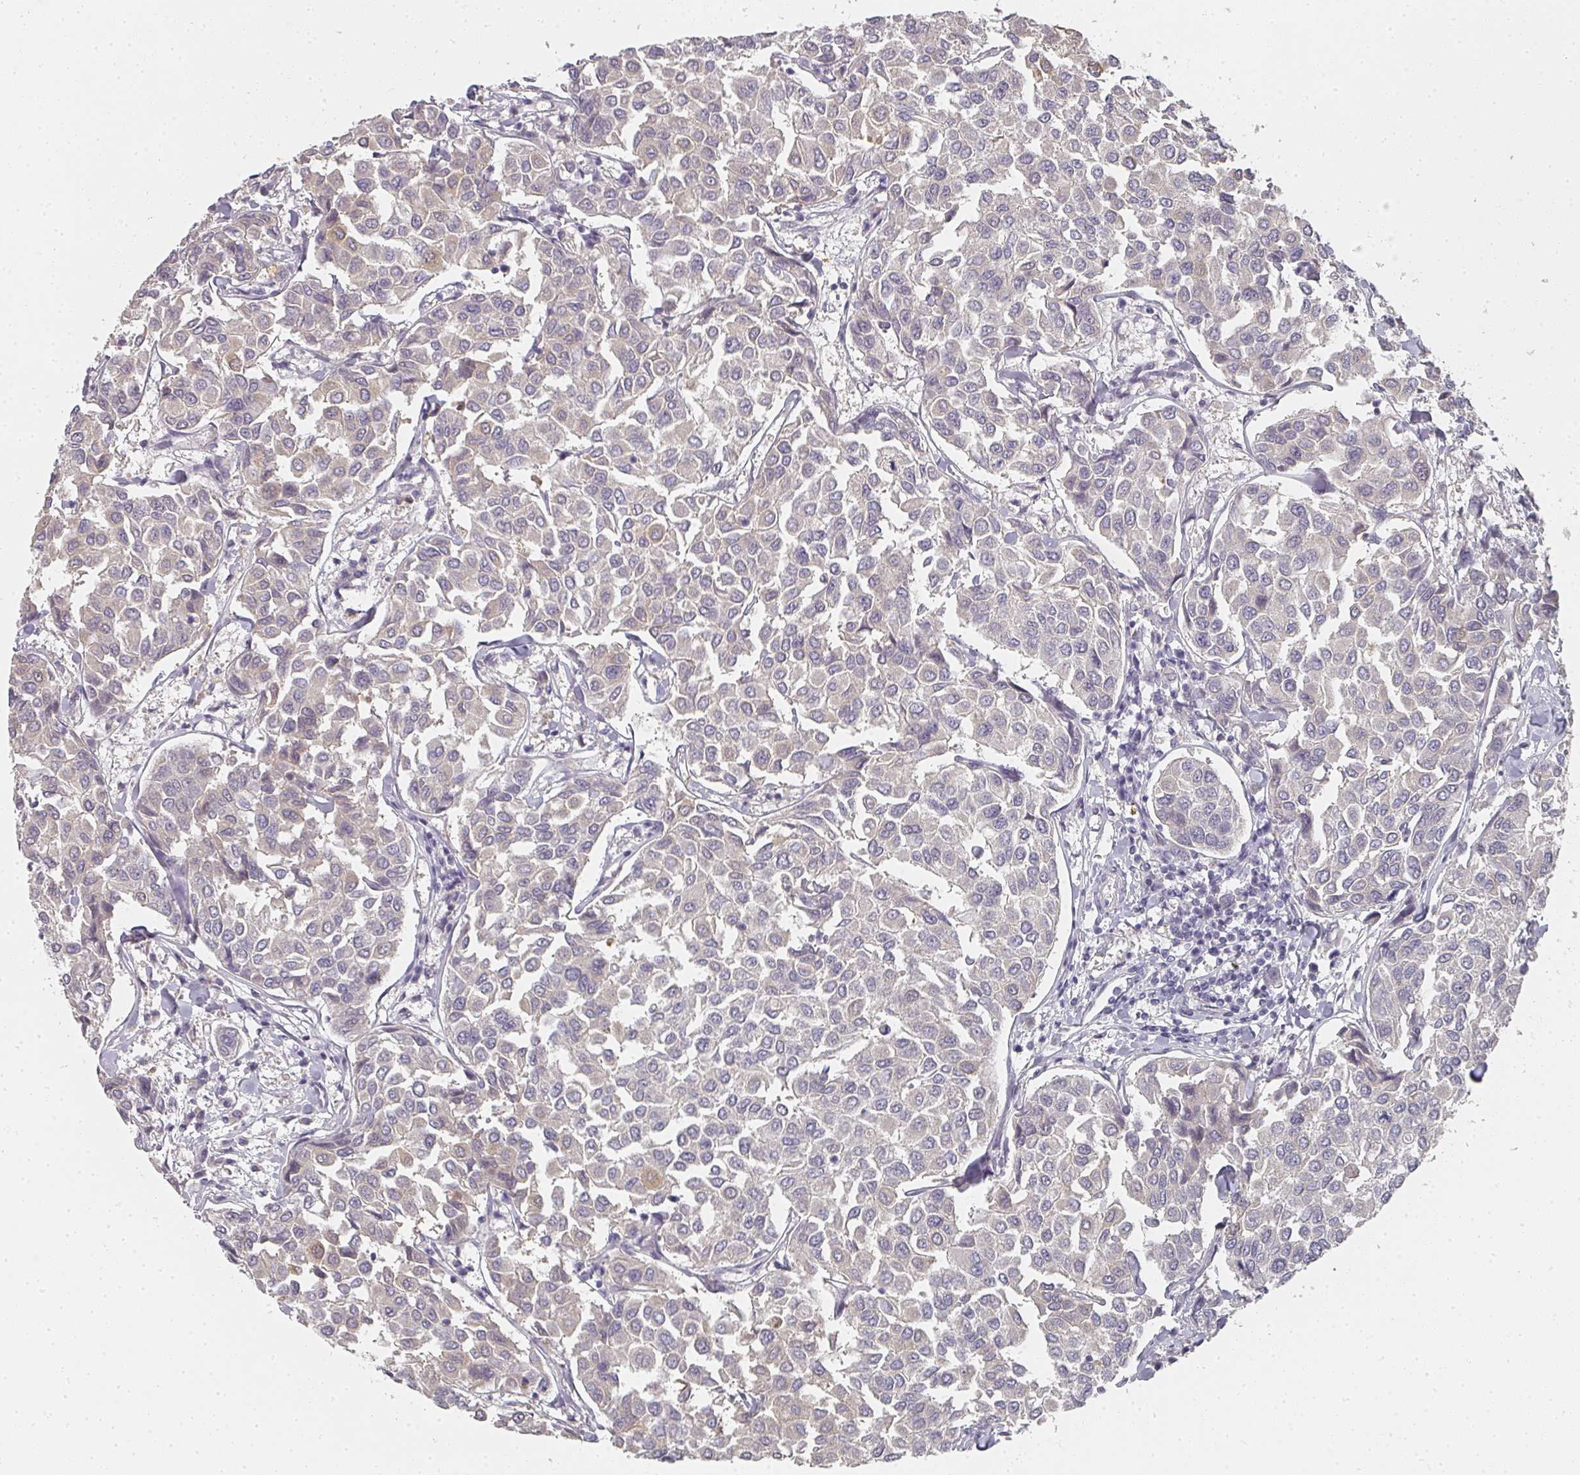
{"staining": {"intensity": "negative", "quantity": "none", "location": "none"}, "tissue": "breast cancer", "cell_type": "Tumor cells", "image_type": "cancer", "snomed": [{"axis": "morphology", "description": "Duct carcinoma"}, {"axis": "topography", "description": "Breast"}], "caption": "Immunohistochemical staining of human invasive ductal carcinoma (breast) demonstrates no significant expression in tumor cells.", "gene": "SHISA2", "patient": {"sex": "female", "age": 55}}